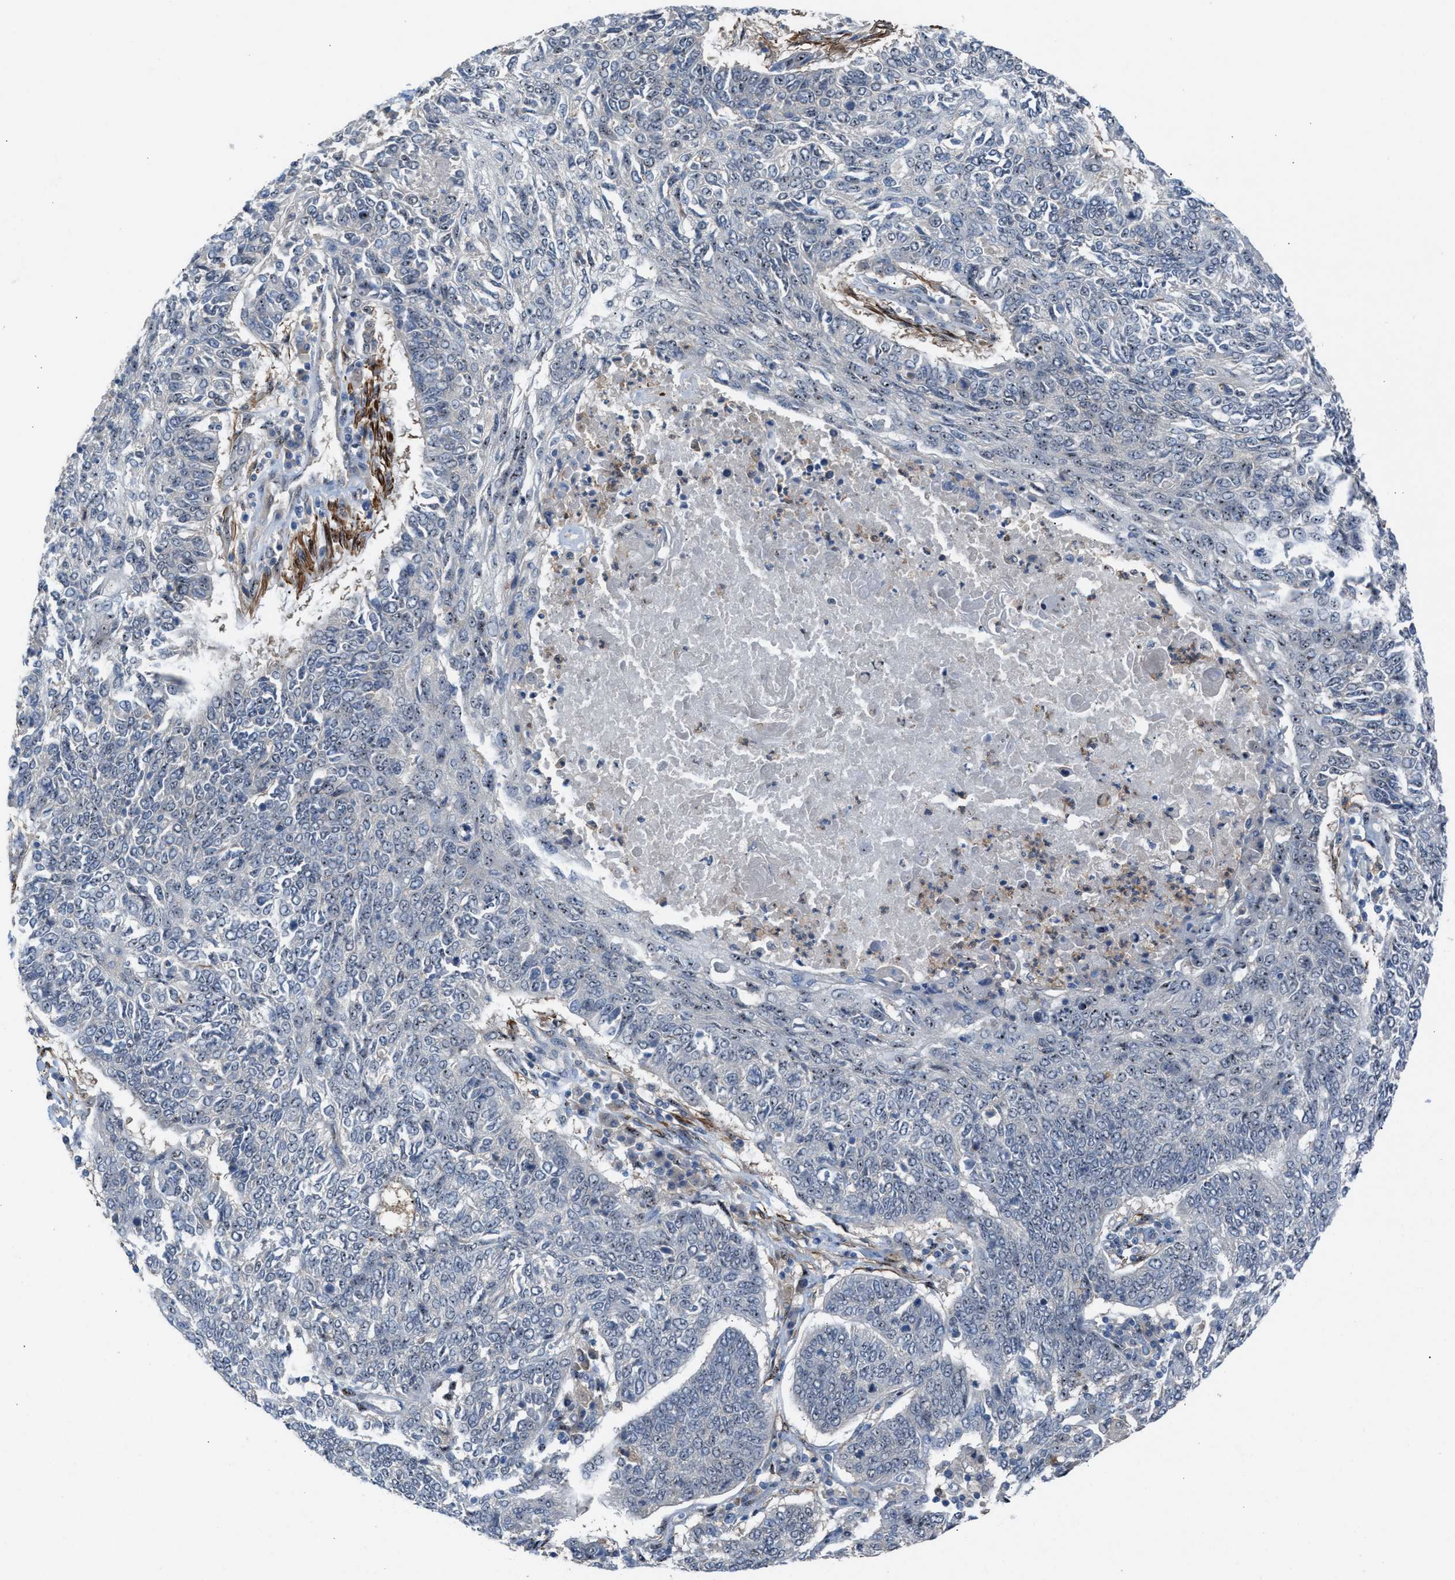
{"staining": {"intensity": "weak", "quantity": "<25%", "location": "nuclear"}, "tissue": "lung cancer", "cell_type": "Tumor cells", "image_type": "cancer", "snomed": [{"axis": "morphology", "description": "Normal tissue, NOS"}, {"axis": "morphology", "description": "Squamous cell carcinoma, NOS"}, {"axis": "topography", "description": "Cartilage tissue"}, {"axis": "topography", "description": "Bronchus"}, {"axis": "topography", "description": "Lung"}], "caption": "An immunohistochemistry micrograph of squamous cell carcinoma (lung) is shown. There is no staining in tumor cells of squamous cell carcinoma (lung). (DAB (3,3'-diaminobenzidine) immunohistochemistry visualized using brightfield microscopy, high magnification).", "gene": "NQO2", "patient": {"sex": "female", "age": 49}}